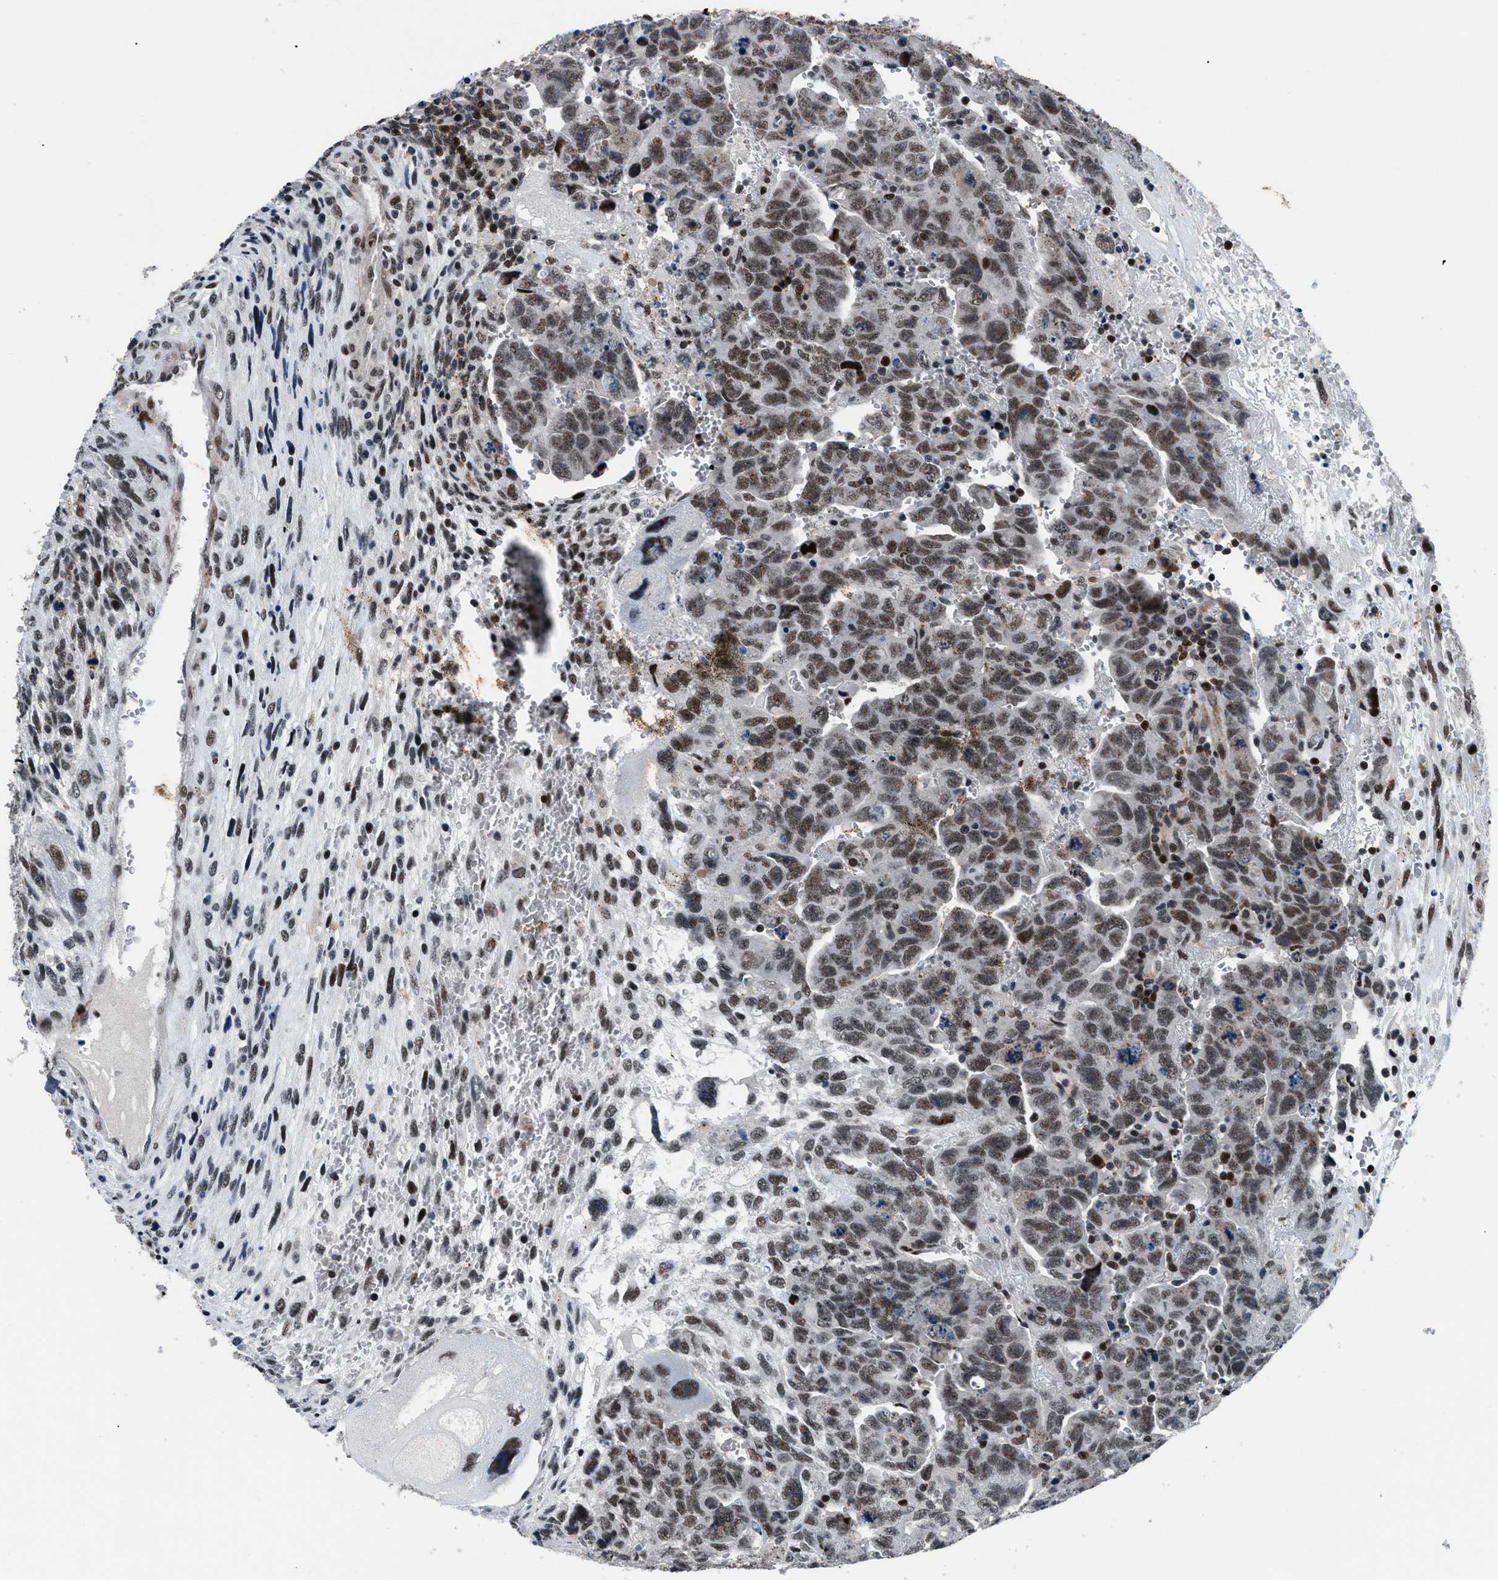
{"staining": {"intensity": "strong", "quantity": ">75%", "location": "nuclear"}, "tissue": "testis cancer", "cell_type": "Tumor cells", "image_type": "cancer", "snomed": [{"axis": "morphology", "description": "Carcinoma, Embryonal, NOS"}, {"axis": "topography", "description": "Testis"}], "caption": "This is an image of immunohistochemistry (IHC) staining of testis embryonal carcinoma, which shows strong staining in the nuclear of tumor cells.", "gene": "SMARCB1", "patient": {"sex": "male", "age": 28}}